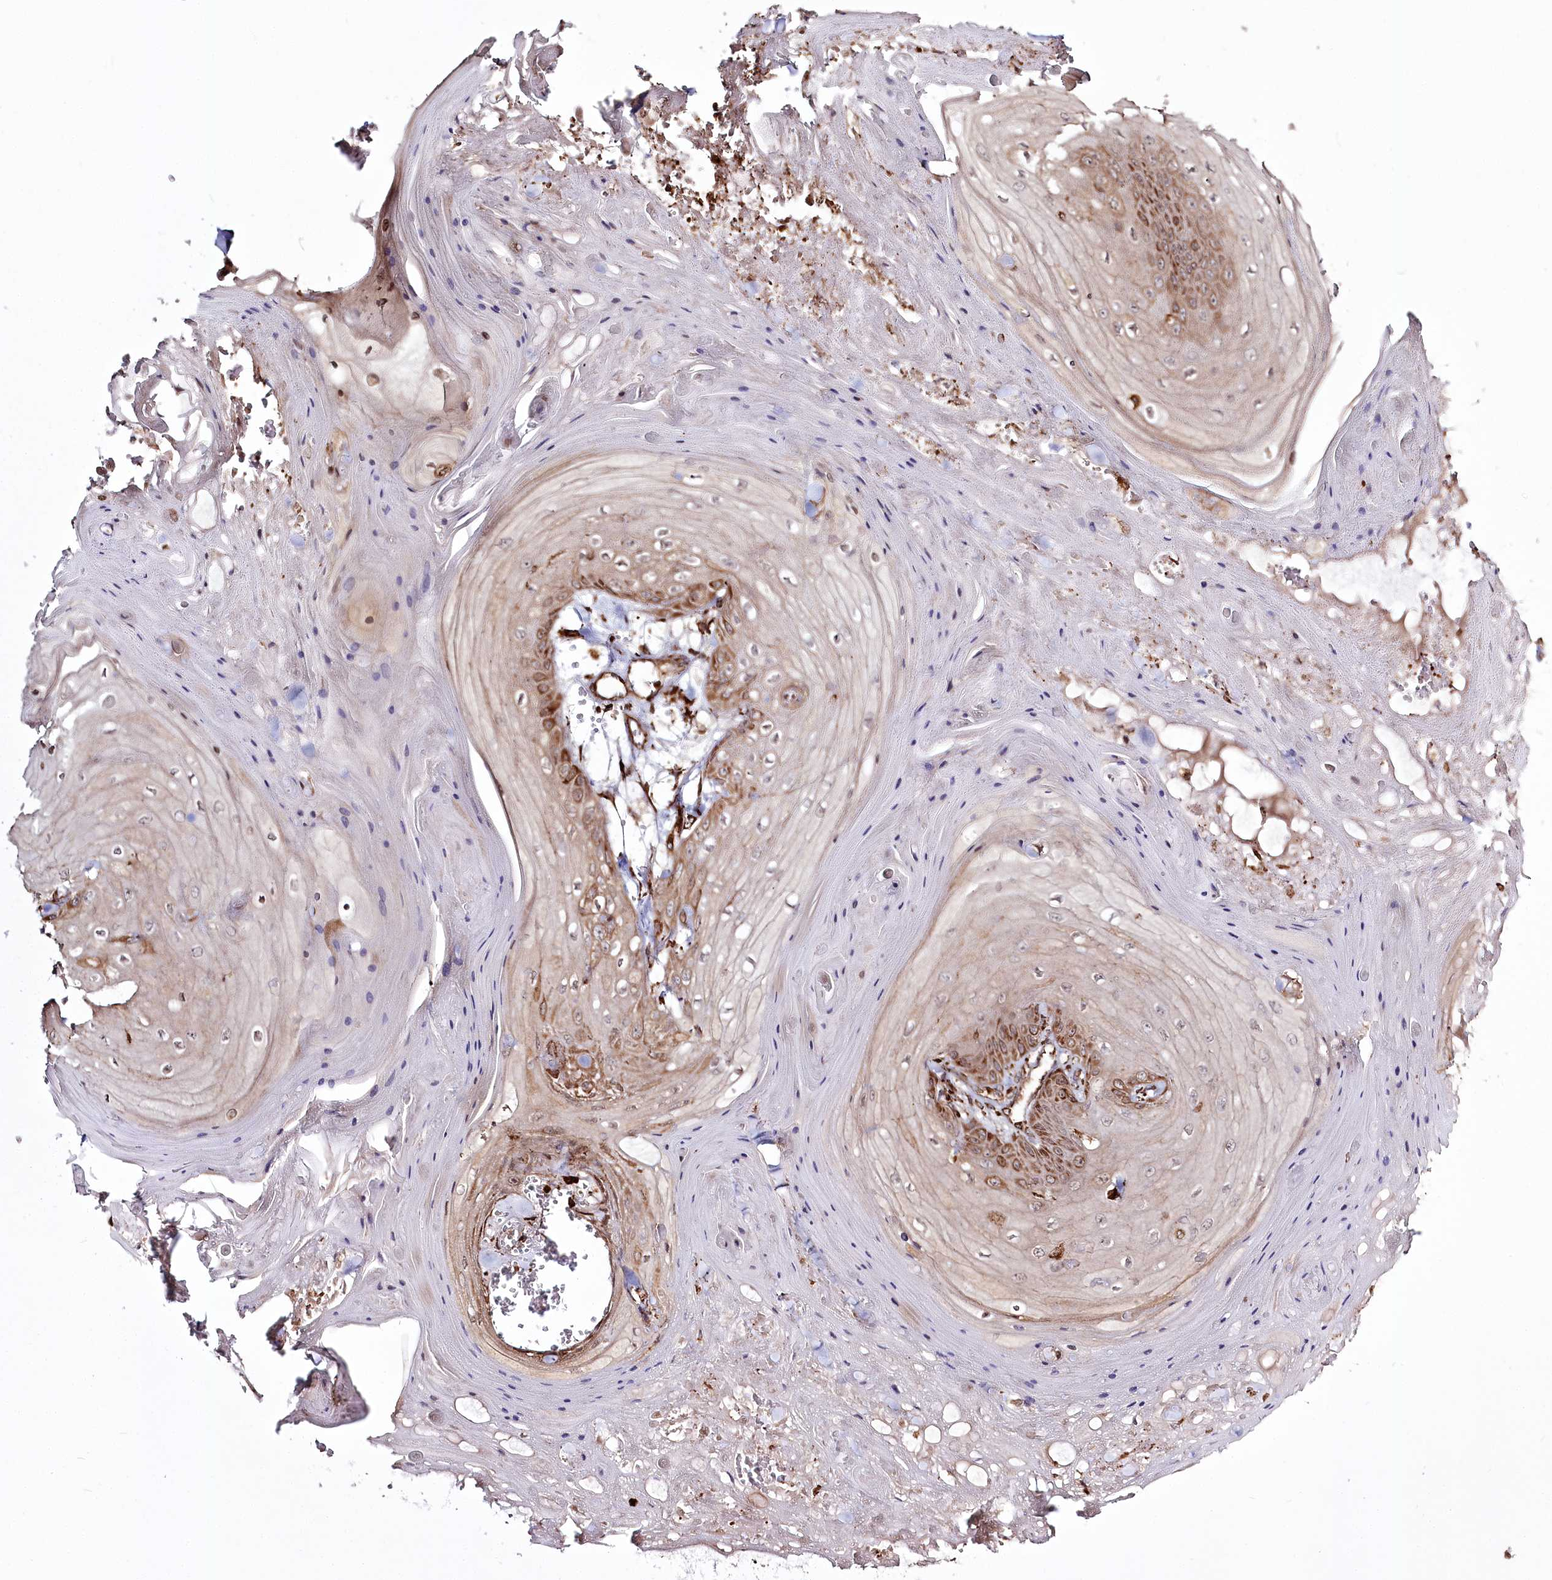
{"staining": {"intensity": "moderate", "quantity": ">75%", "location": "cytoplasmic/membranous"}, "tissue": "skin cancer", "cell_type": "Tumor cells", "image_type": "cancer", "snomed": [{"axis": "morphology", "description": "Squamous cell carcinoma, NOS"}, {"axis": "topography", "description": "Skin"}], "caption": "Immunohistochemistry (IHC) (DAB) staining of skin cancer (squamous cell carcinoma) exhibits moderate cytoplasmic/membranous protein expression in about >75% of tumor cells.", "gene": "FAM13A", "patient": {"sex": "male", "age": 74}}